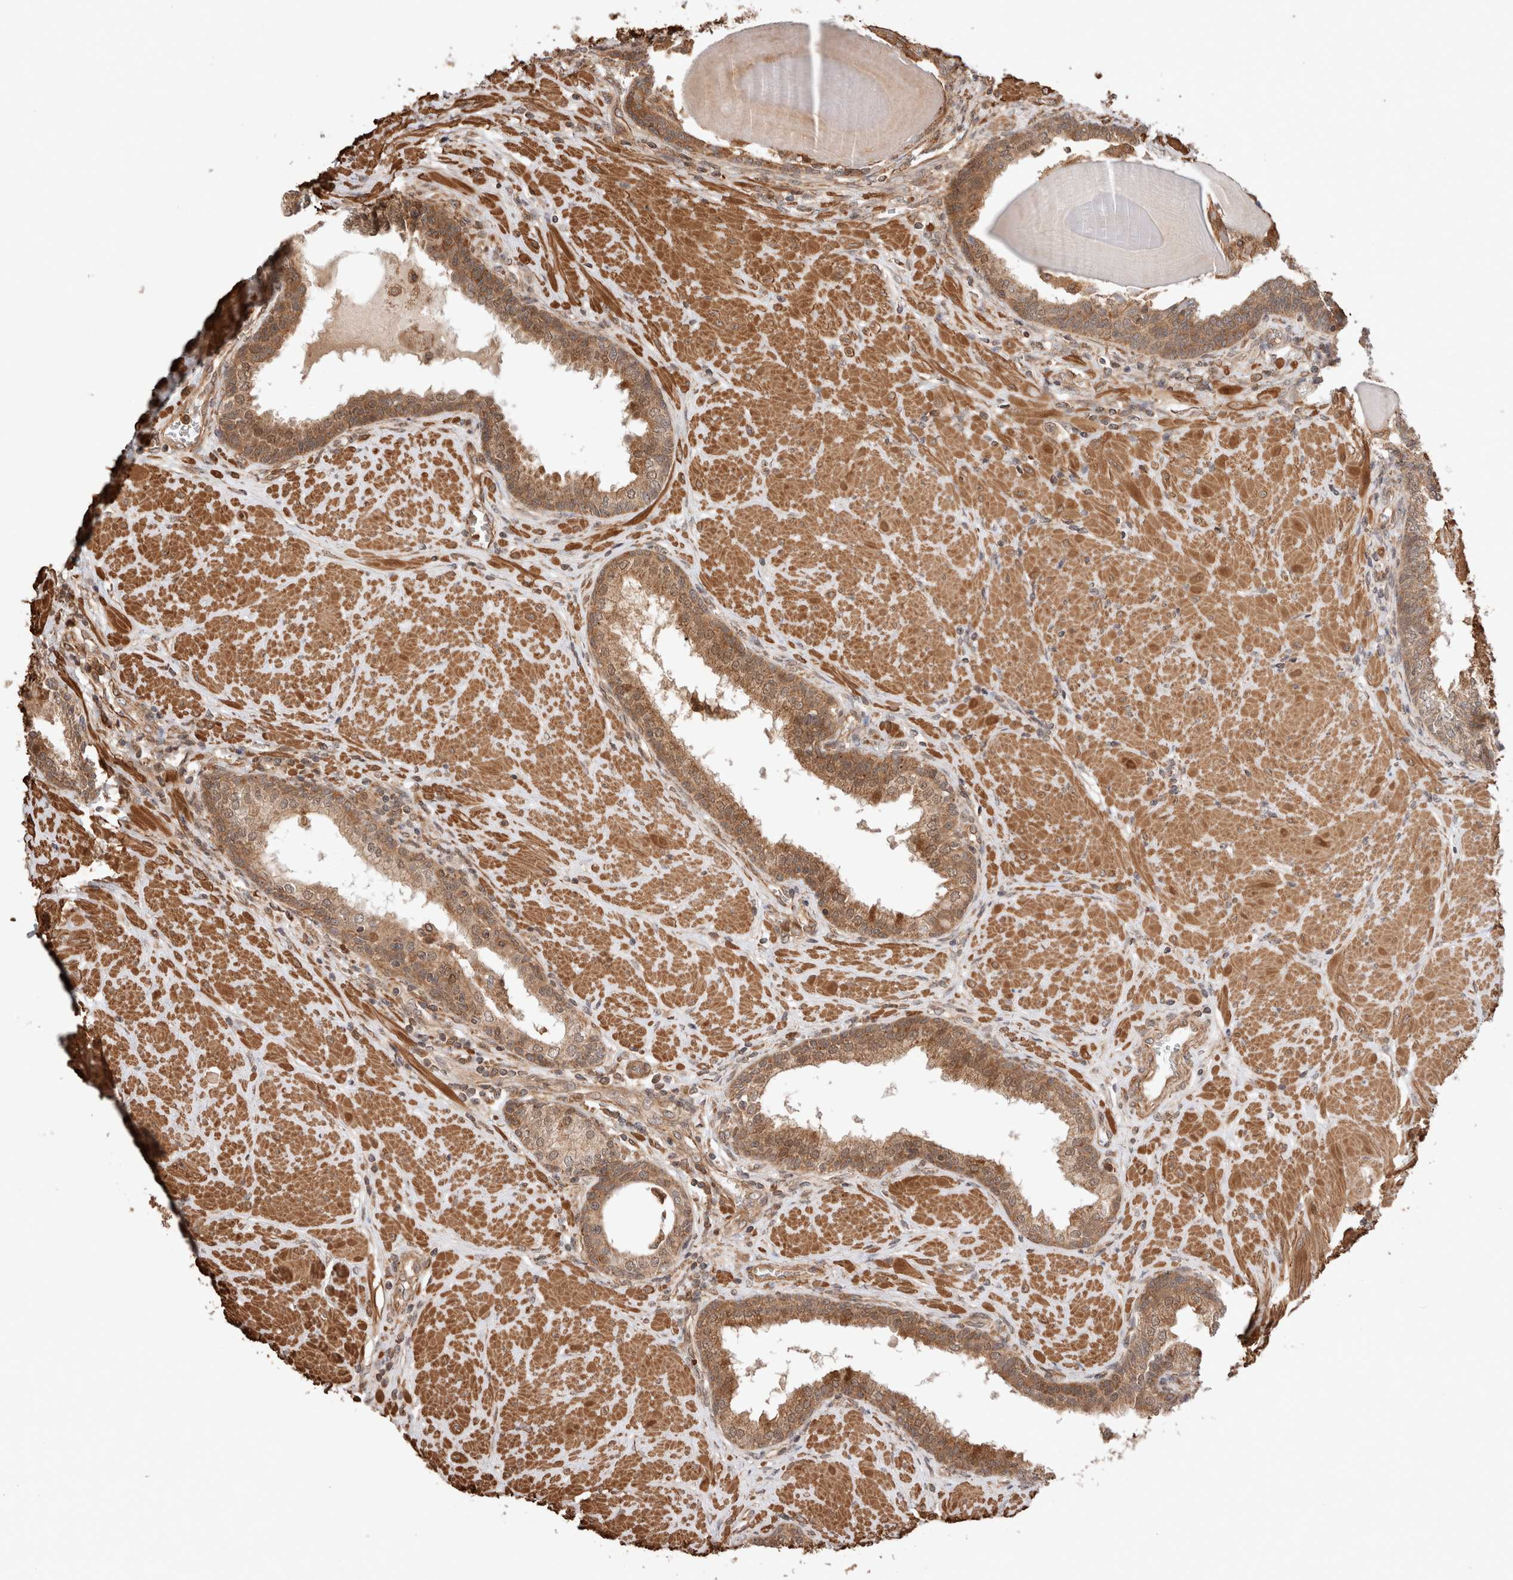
{"staining": {"intensity": "moderate", "quantity": ">75%", "location": "cytoplasmic/membranous"}, "tissue": "prostate", "cell_type": "Glandular cells", "image_type": "normal", "snomed": [{"axis": "morphology", "description": "Normal tissue, NOS"}, {"axis": "topography", "description": "Prostate"}], "caption": "This micrograph shows unremarkable prostate stained with immunohistochemistry to label a protein in brown. The cytoplasmic/membranous of glandular cells show moderate positivity for the protein. Nuclei are counter-stained blue.", "gene": "ZNF649", "patient": {"sex": "male", "age": 51}}